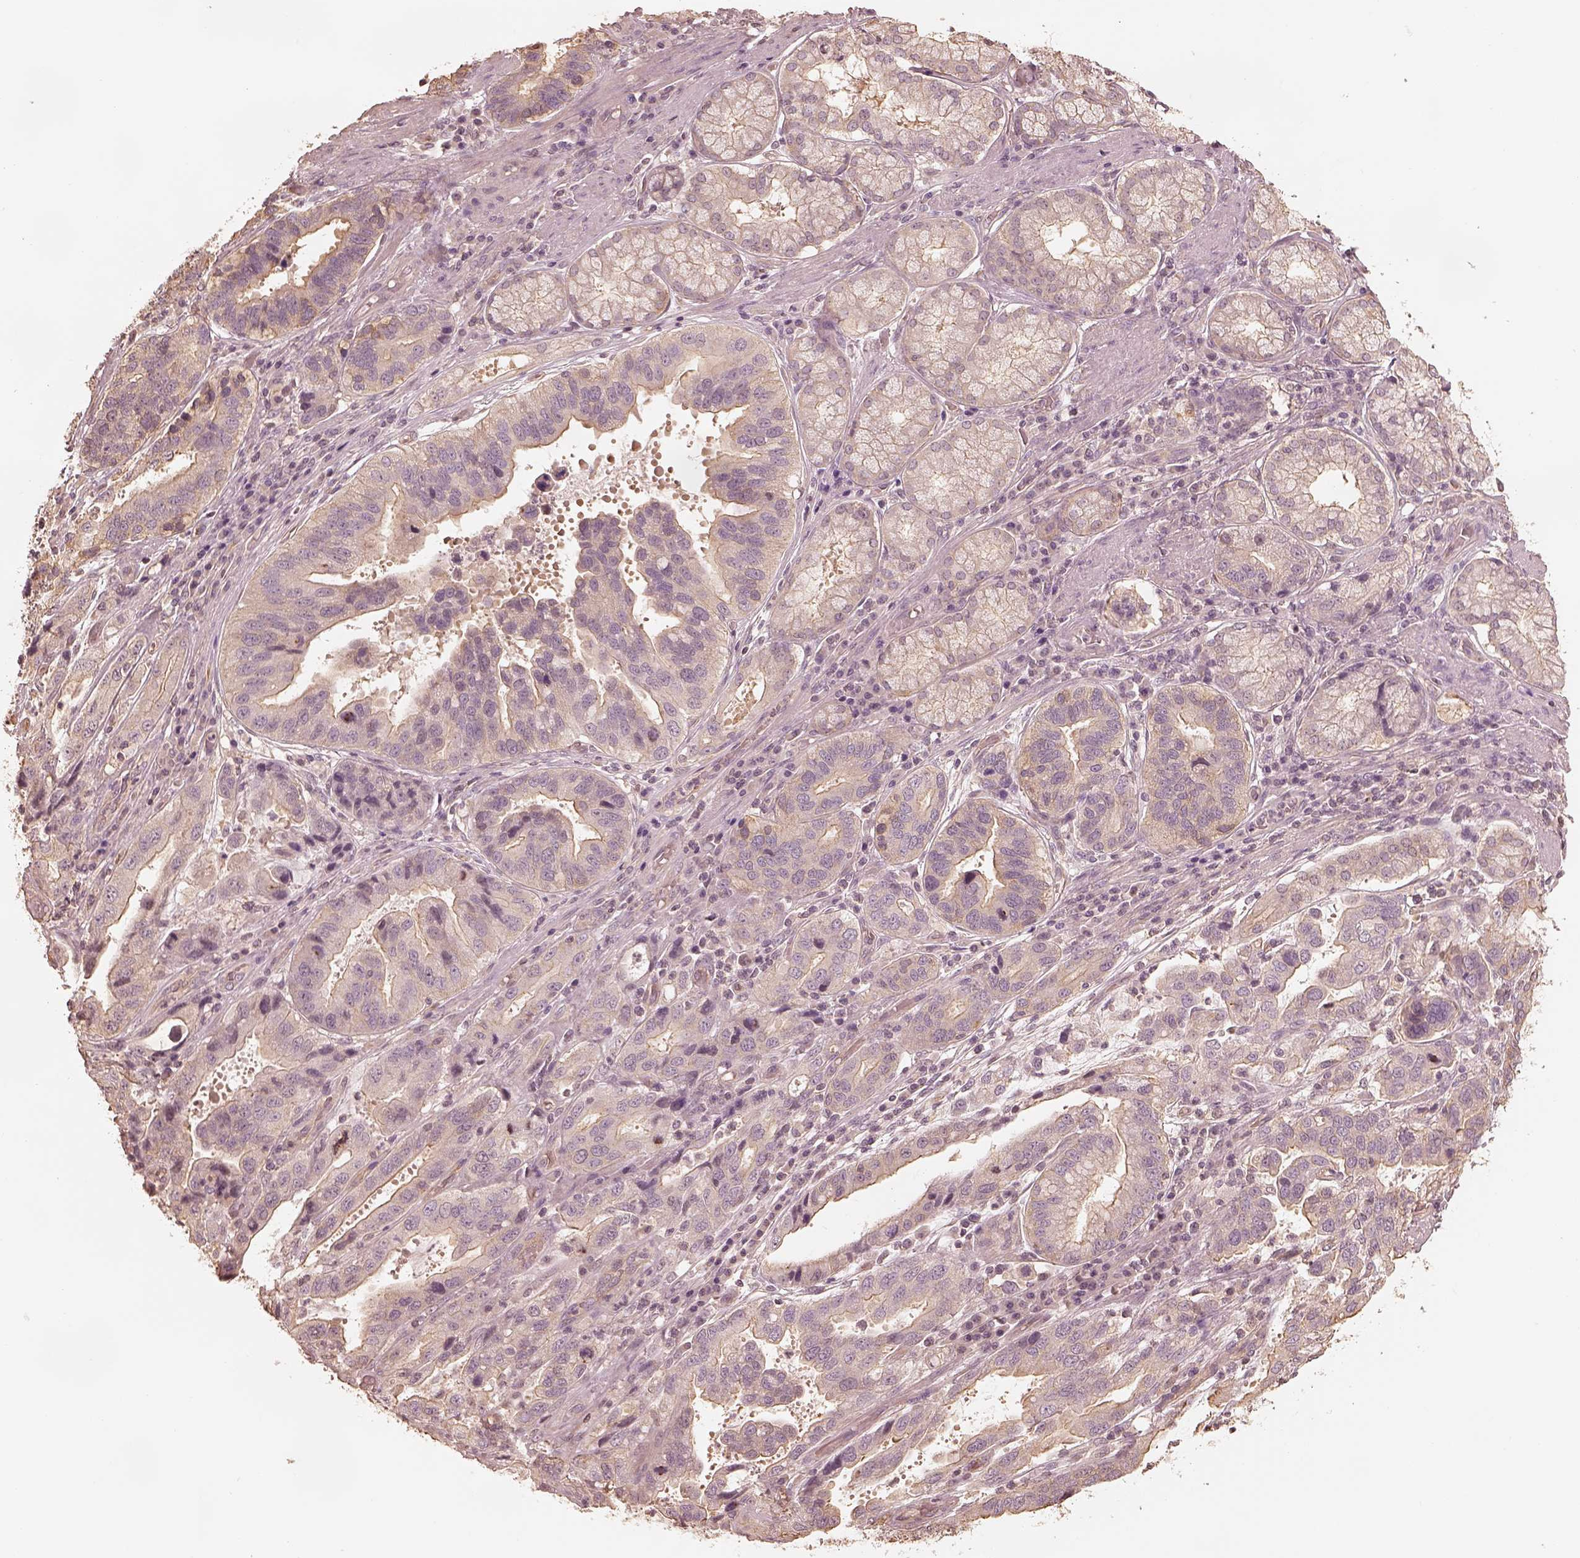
{"staining": {"intensity": "negative", "quantity": "none", "location": "none"}, "tissue": "stomach cancer", "cell_type": "Tumor cells", "image_type": "cancer", "snomed": [{"axis": "morphology", "description": "Adenocarcinoma, NOS"}, {"axis": "topography", "description": "Stomach, lower"}], "caption": "This is a histopathology image of immunohistochemistry staining of stomach cancer (adenocarcinoma), which shows no expression in tumor cells.", "gene": "KIF5C", "patient": {"sex": "female", "age": 76}}